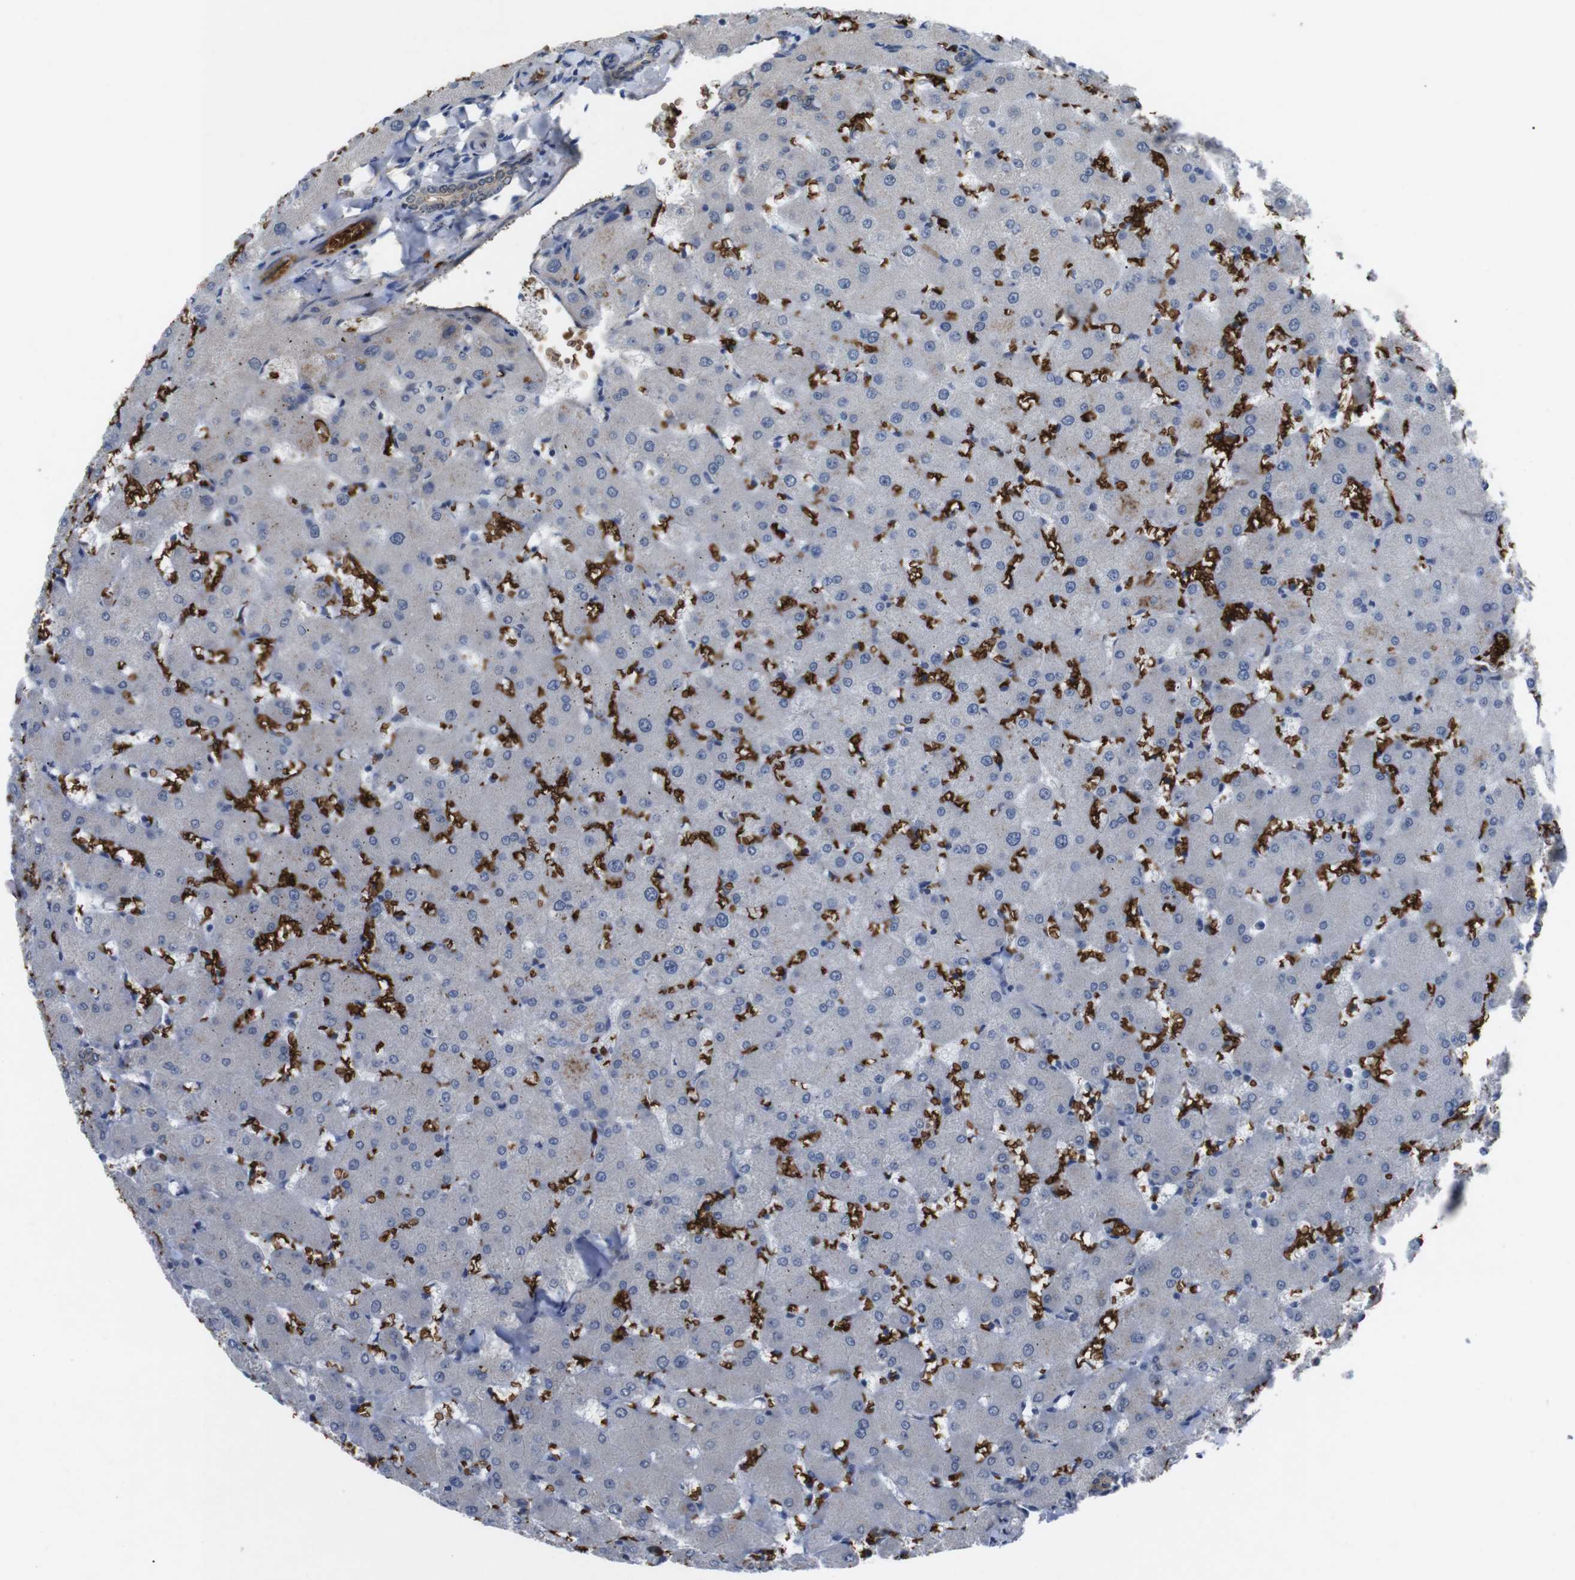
{"staining": {"intensity": "weak", "quantity": ">75%", "location": "cytoplasmic/membranous"}, "tissue": "liver", "cell_type": "Cholangiocytes", "image_type": "normal", "snomed": [{"axis": "morphology", "description": "Normal tissue, NOS"}, {"axis": "topography", "description": "Liver"}], "caption": "IHC staining of normal liver, which exhibits low levels of weak cytoplasmic/membranous expression in approximately >75% of cholangiocytes indicating weak cytoplasmic/membranous protein expression. The staining was performed using DAB (brown) for protein detection and nuclei were counterstained in hematoxylin (blue).", "gene": "SPTB", "patient": {"sex": "female", "age": 63}}